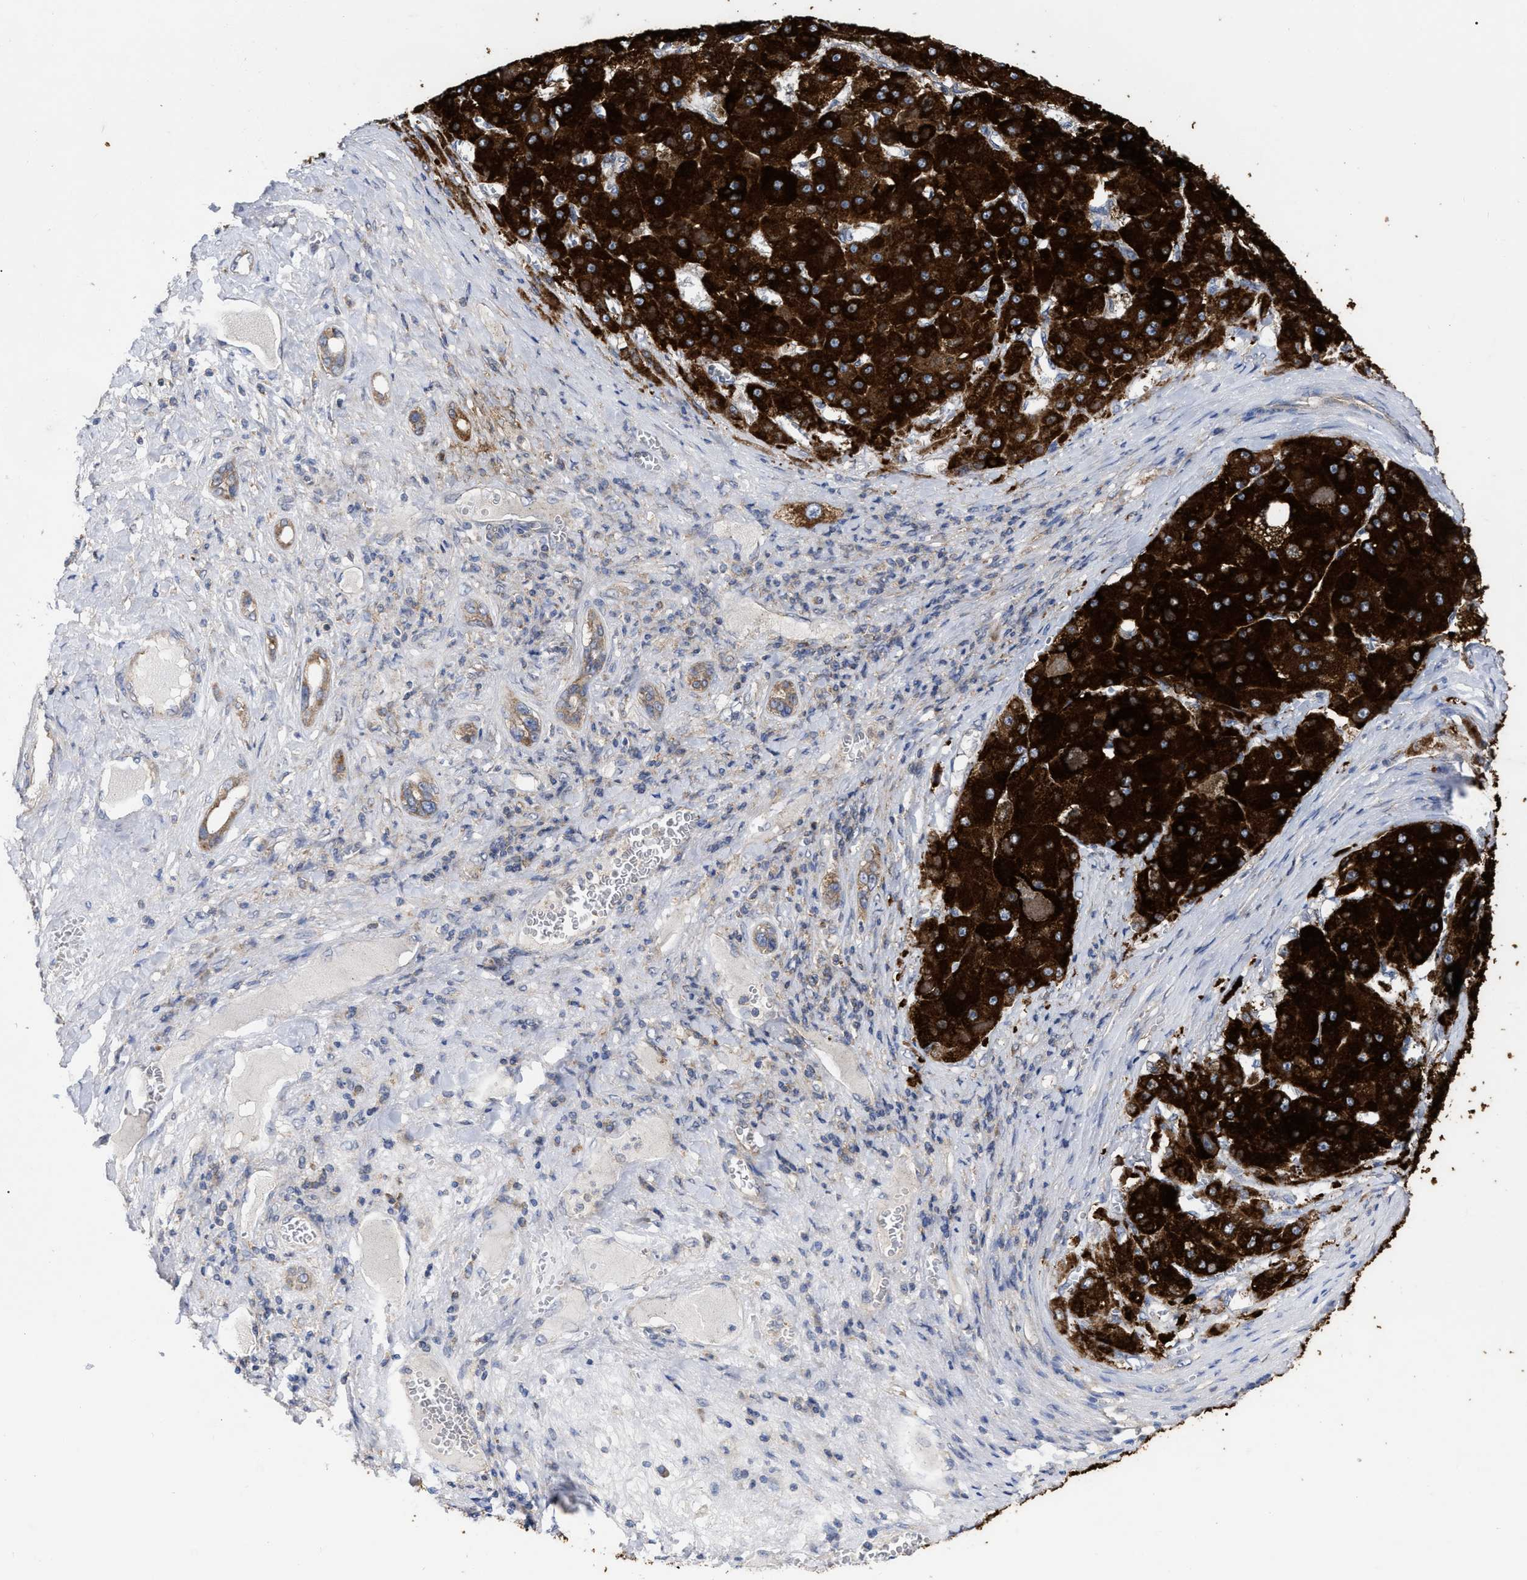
{"staining": {"intensity": "strong", "quantity": ">75%", "location": "cytoplasmic/membranous"}, "tissue": "liver cancer", "cell_type": "Tumor cells", "image_type": "cancer", "snomed": [{"axis": "morphology", "description": "Carcinoma, Hepatocellular, NOS"}, {"axis": "topography", "description": "Liver"}], "caption": "Liver cancer (hepatocellular carcinoma) was stained to show a protein in brown. There is high levels of strong cytoplasmic/membranous expression in about >75% of tumor cells. (DAB = brown stain, brightfield microscopy at high magnification).", "gene": "TCP1", "patient": {"sex": "female", "age": 73}}